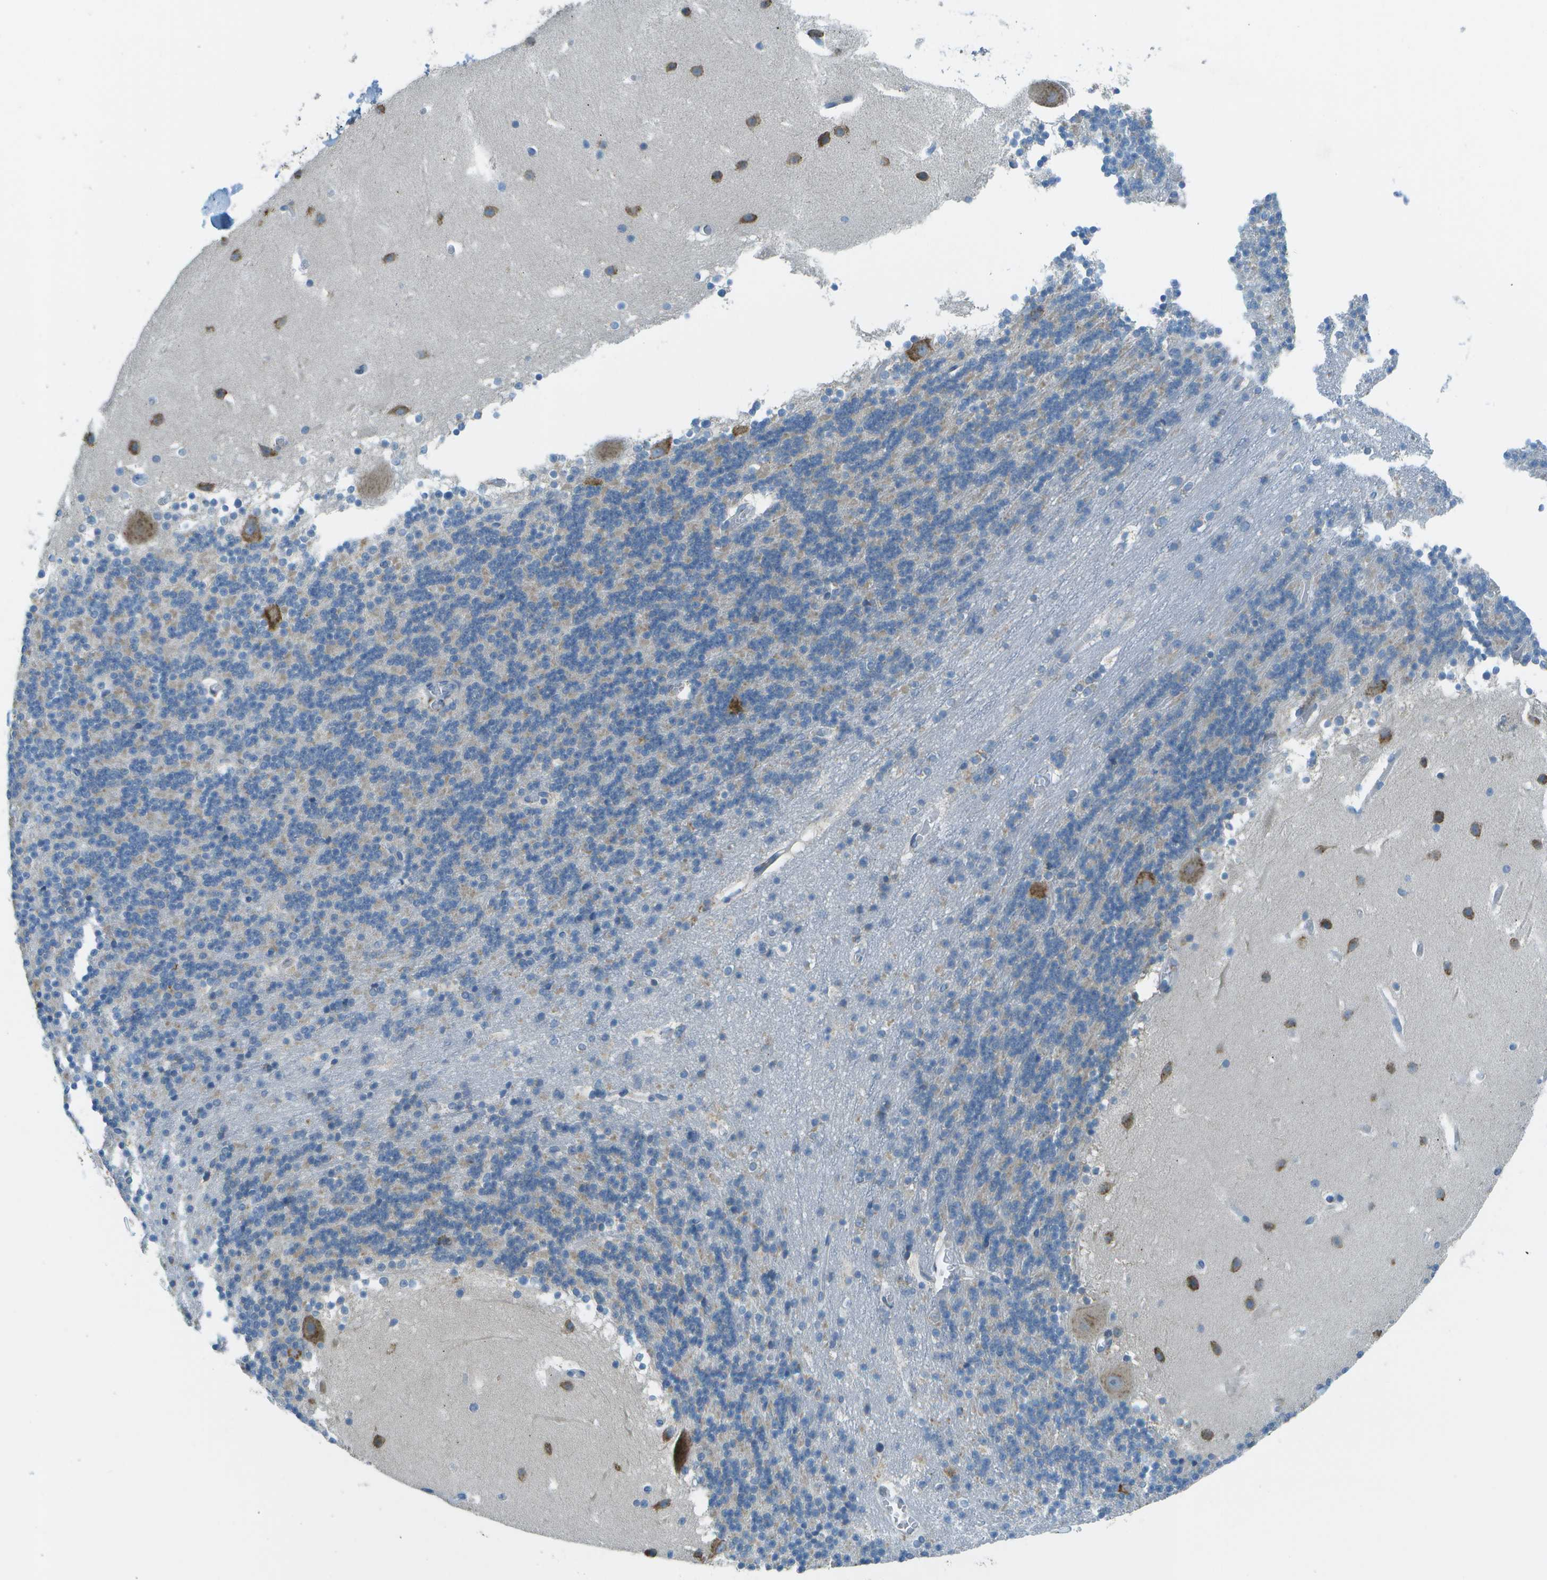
{"staining": {"intensity": "negative", "quantity": "none", "location": "none"}, "tissue": "cerebellum", "cell_type": "Cells in granular layer", "image_type": "normal", "snomed": [{"axis": "morphology", "description": "Normal tissue, NOS"}, {"axis": "topography", "description": "Cerebellum"}], "caption": "Immunohistochemical staining of unremarkable cerebellum displays no significant expression in cells in granular layer. (Immunohistochemistry, brightfield microscopy, high magnification).", "gene": "KCTD3", "patient": {"sex": "male", "age": 45}}